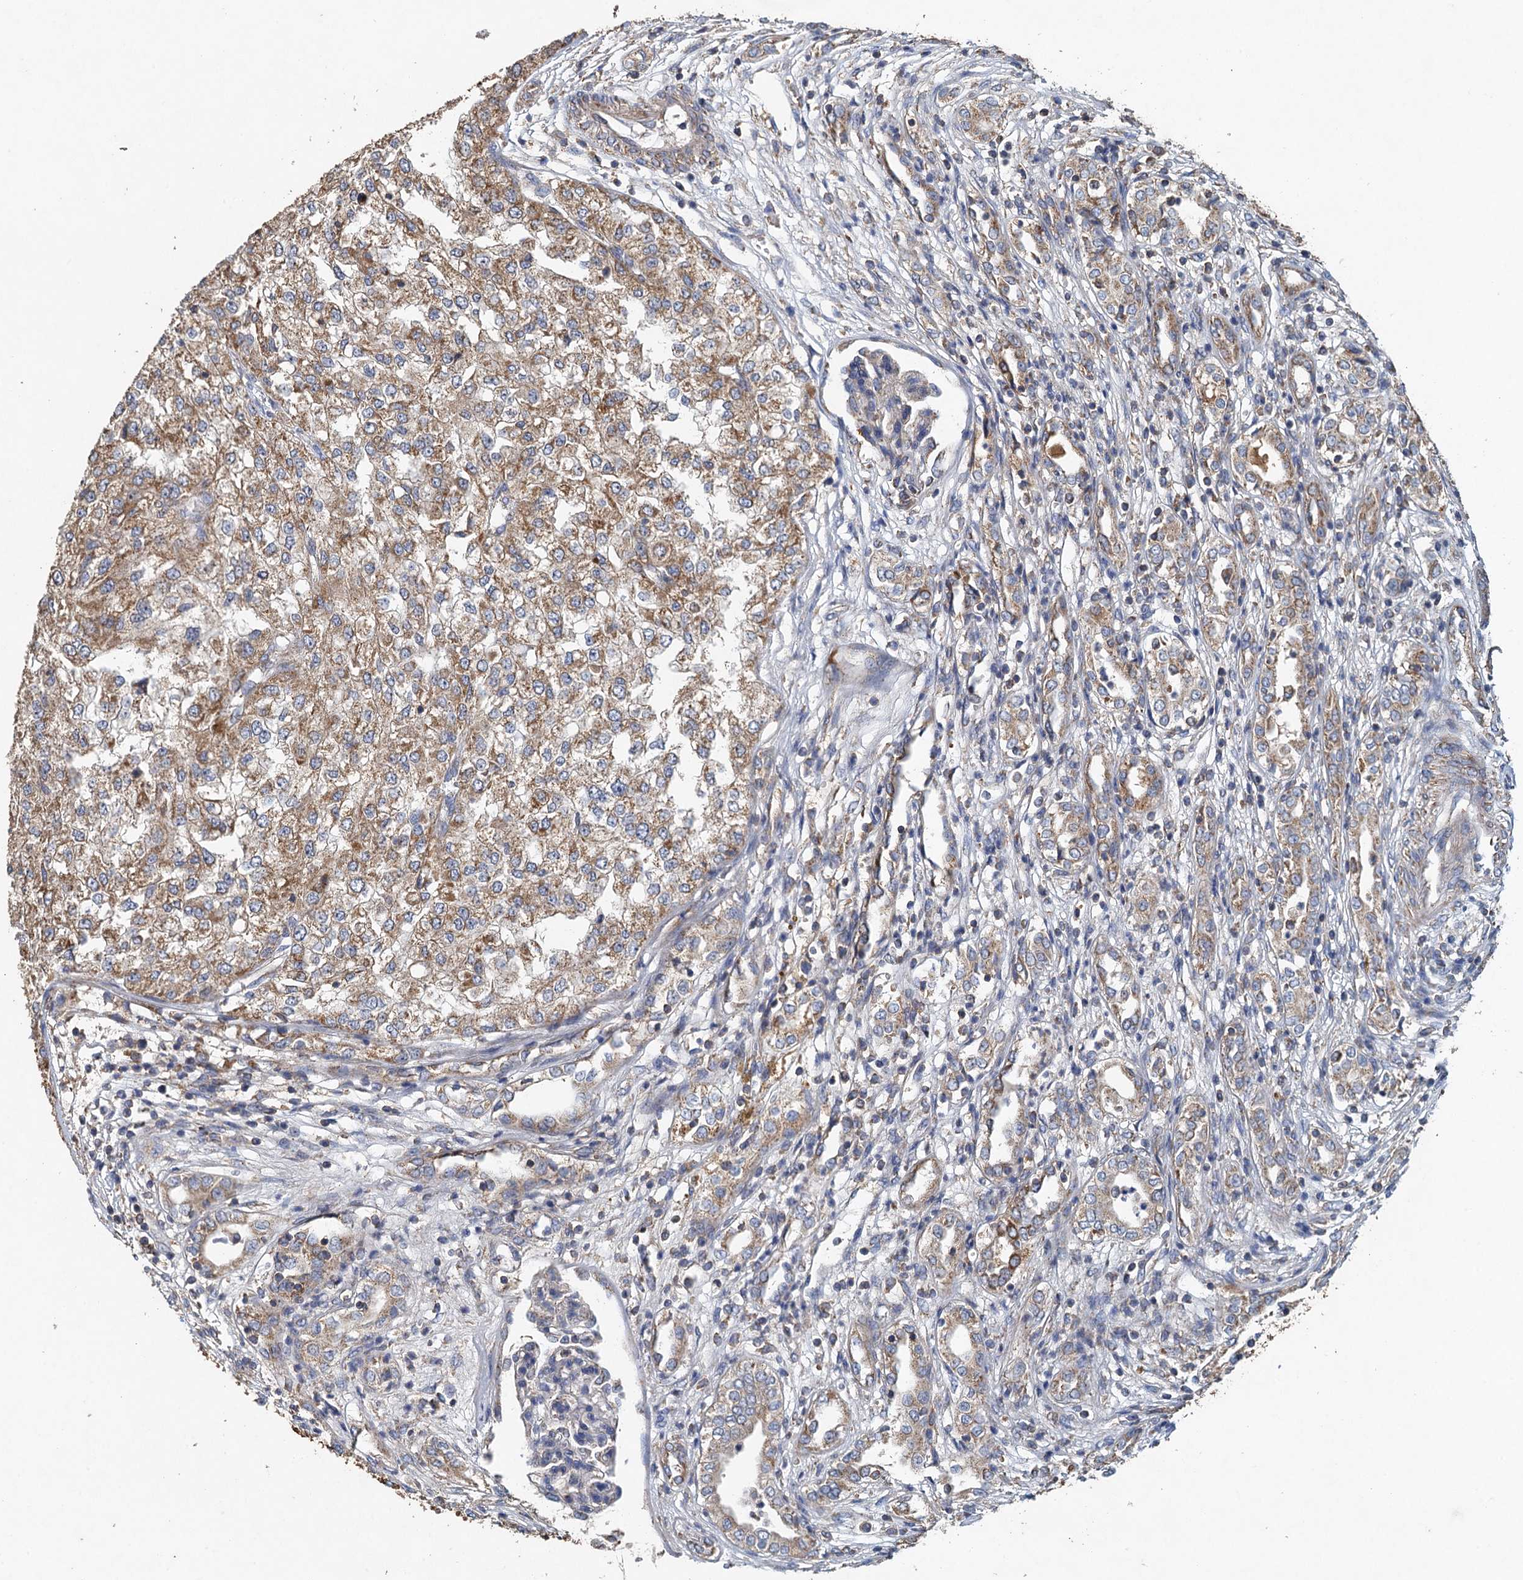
{"staining": {"intensity": "moderate", "quantity": ">75%", "location": "cytoplasmic/membranous"}, "tissue": "renal cancer", "cell_type": "Tumor cells", "image_type": "cancer", "snomed": [{"axis": "morphology", "description": "Adenocarcinoma, NOS"}, {"axis": "topography", "description": "Kidney"}], "caption": "An immunohistochemistry micrograph of neoplastic tissue is shown. Protein staining in brown shows moderate cytoplasmic/membranous positivity in adenocarcinoma (renal) within tumor cells.", "gene": "BCS1L", "patient": {"sex": "female", "age": 54}}